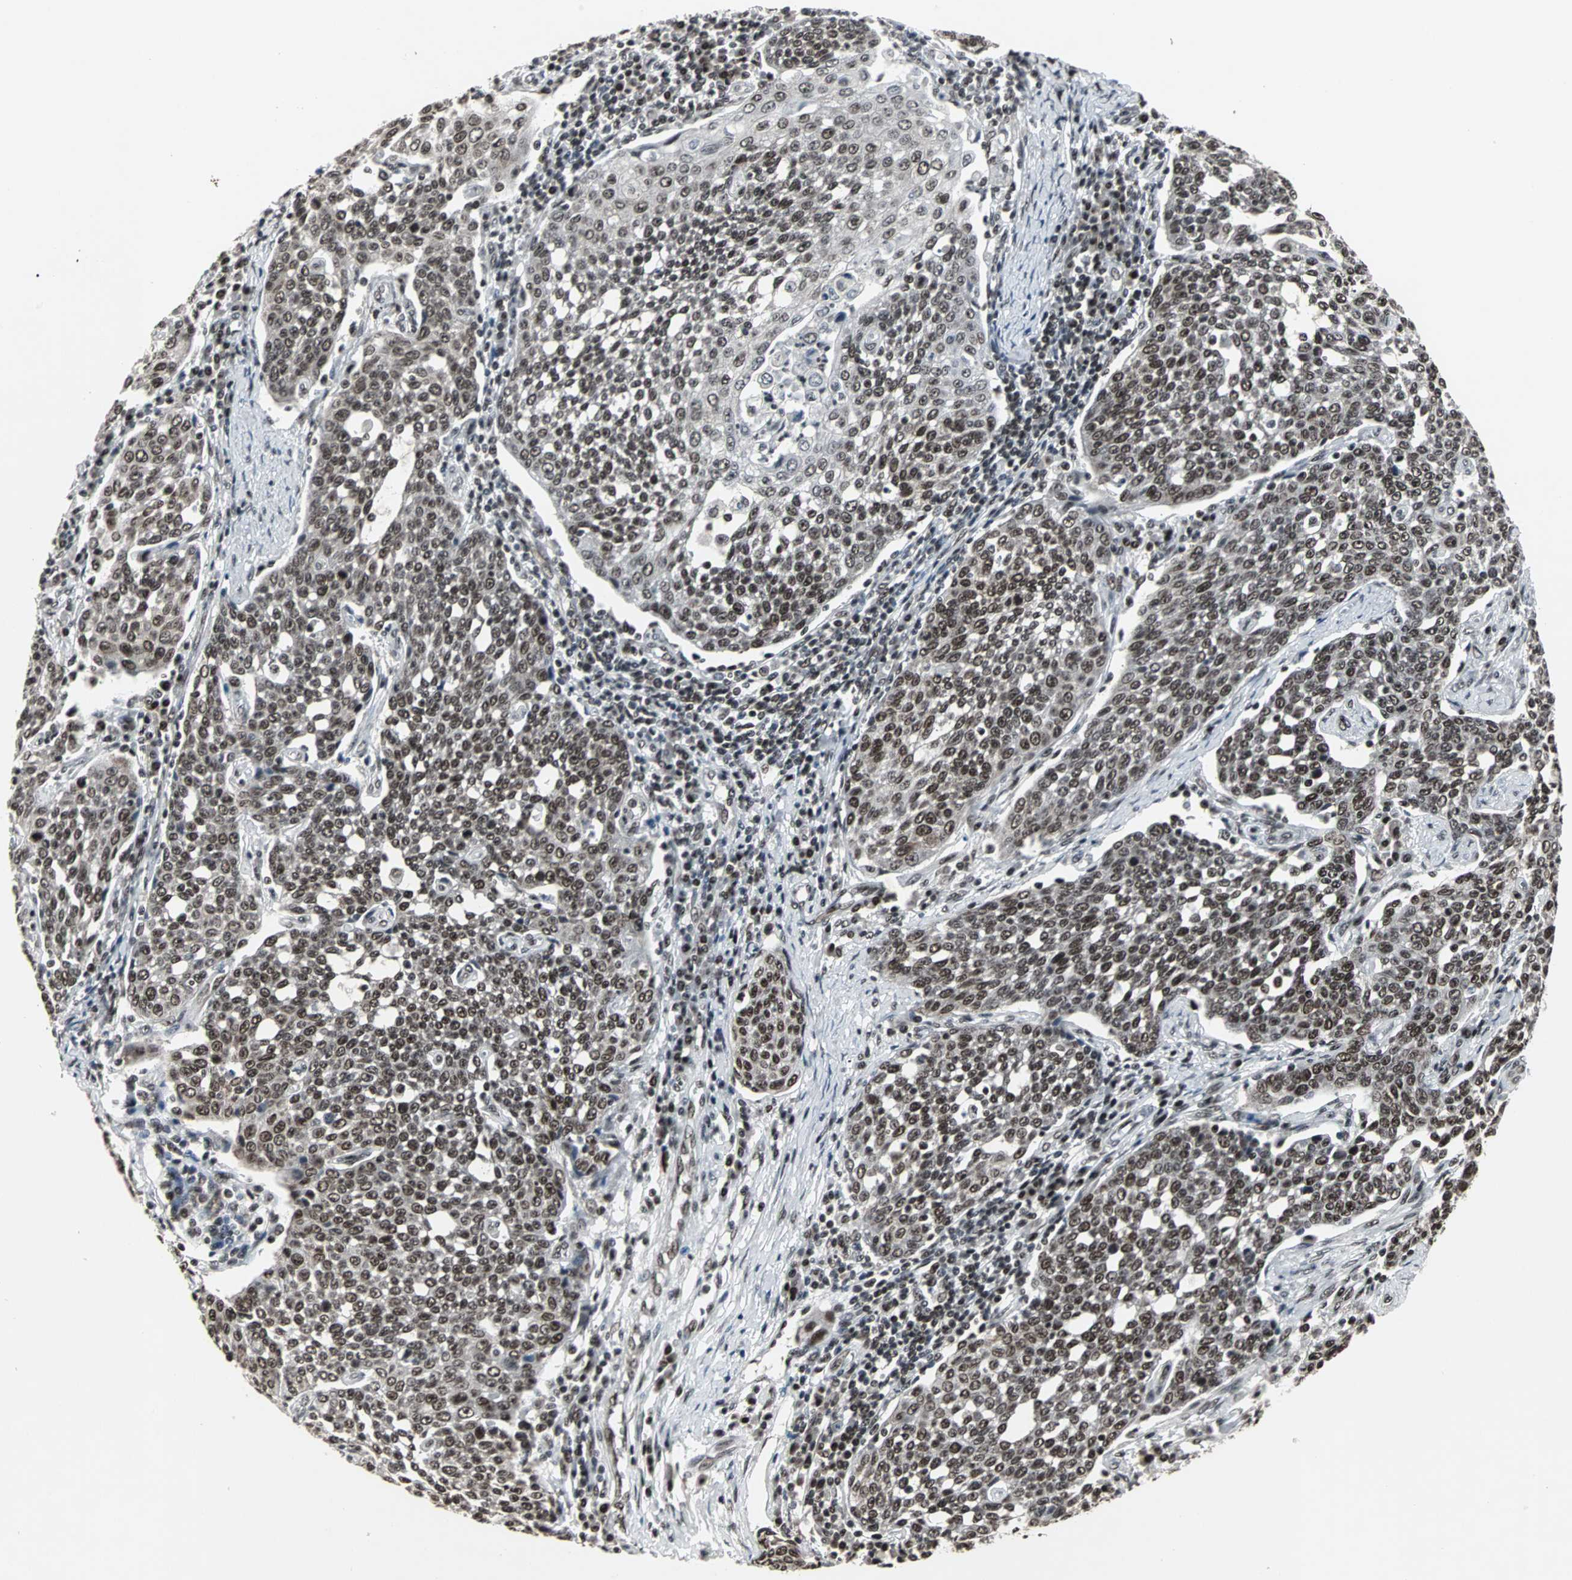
{"staining": {"intensity": "moderate", "quantity": ">75%", "location": "nuclear"}, "tissue": "cervical cancer", "cell_type": "Tumor cells", "image_type": "cancer", "snomed": [{"axis": "morphology", "description": "Squamous cell carcinoma, NOS"}, {"axis": "topography", "description": "Cervix"}], "caption": "The histopathology image reveals staining of squamous cell carcinoma (cervical), revealing moderate nuclear protein expression (brown color) within tumor cells. (Stains: DAB in brown, nuclei in blue, Microscopy: brightfield microscopy at high magnification).", "gene": "PNKP", "patient": {"sex": "female", "age": 34}}